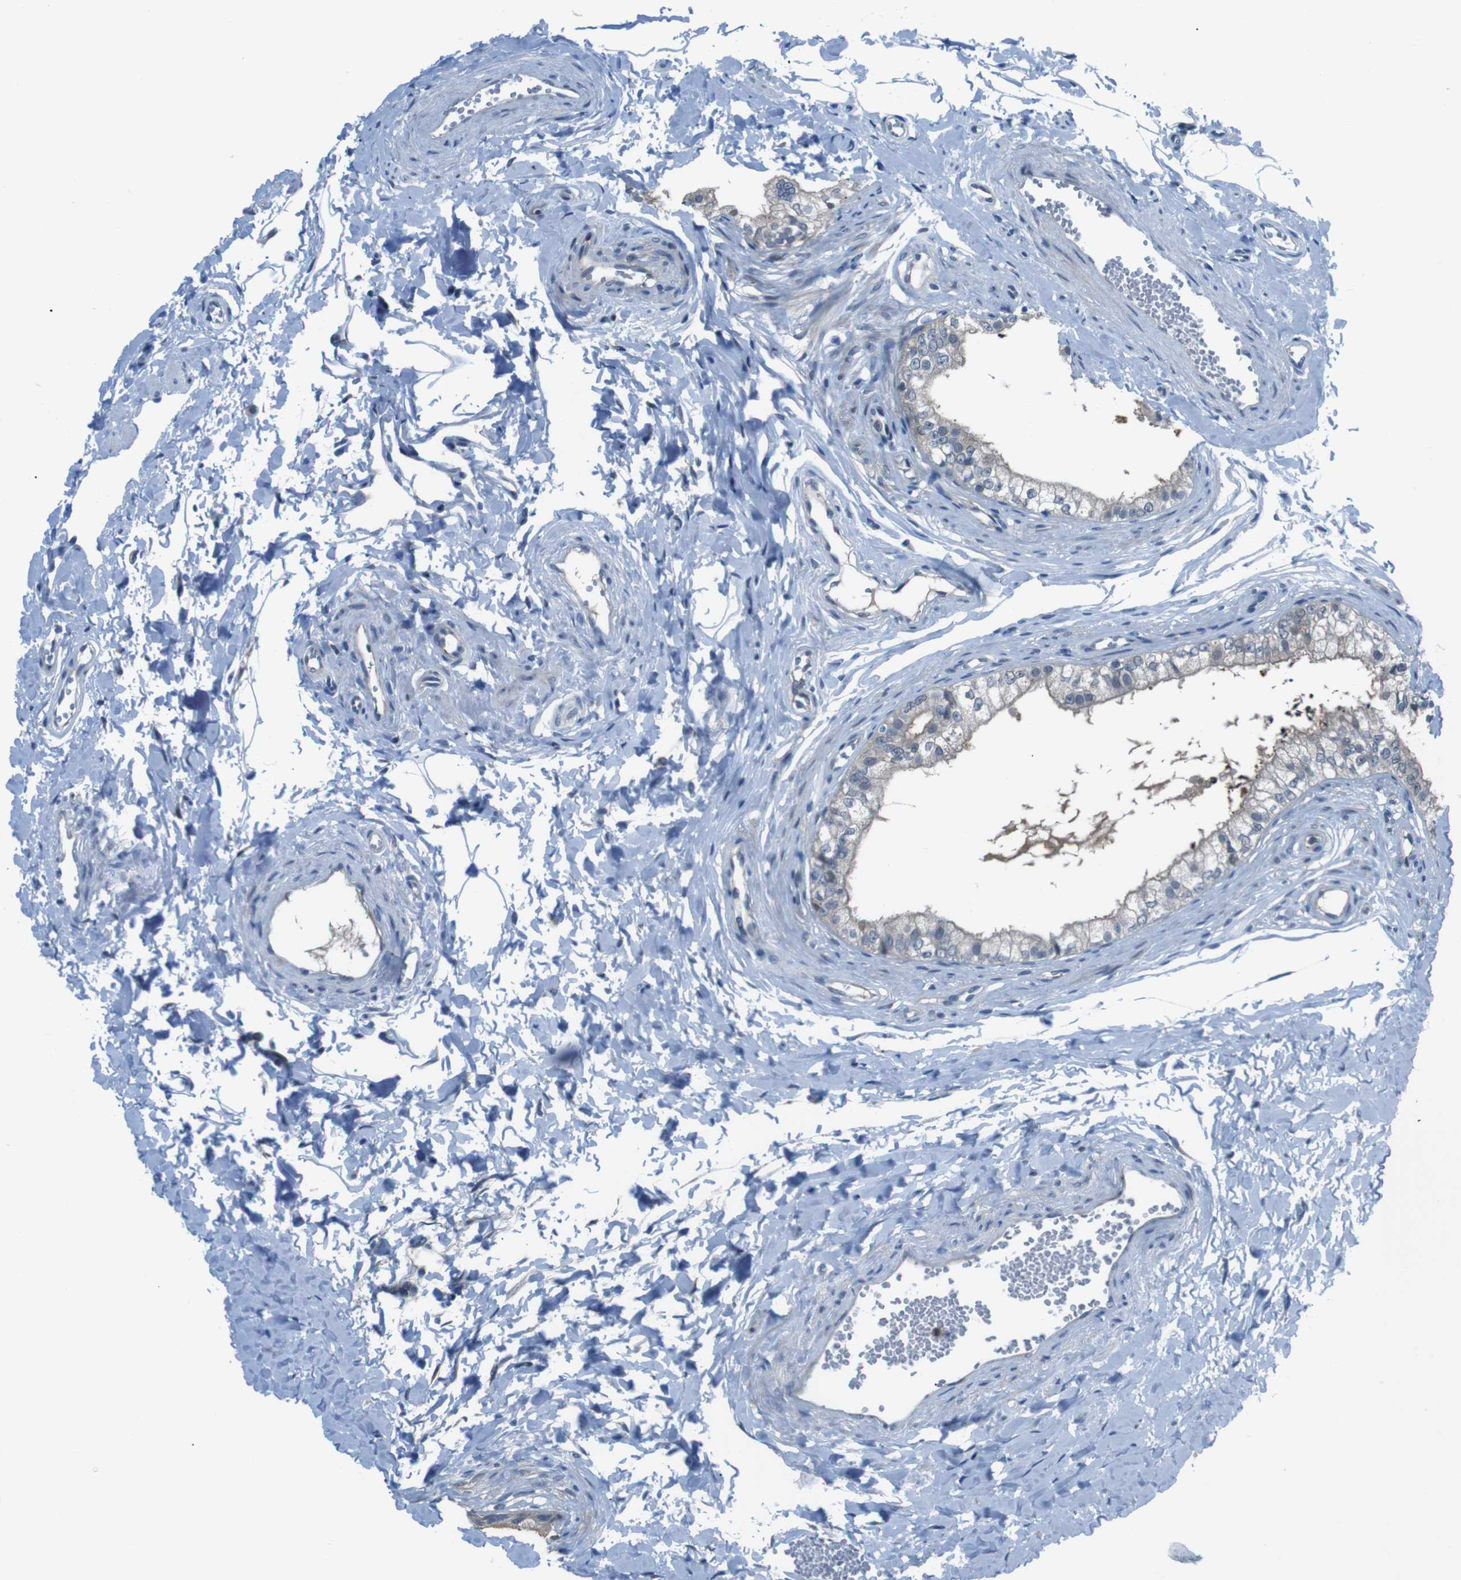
{"staining": {"intensity": "moderate", "quantity": "<25%", "location": "cytoplasmic/membranous"}, "tissue": "epididymis", "cell_type": "Glandular cells", "image_type": "normal", "snomed": [{"axis": "morphology", "description": "Normal tissue, NOS"}, {"axis": "topography", "description": "Epididymis"}], "caption": "This photomicrograph demonstrates immunohistochemistry staining of benign human epididymis, with low moderate cytoplasmic/membranous expression in approximately <25% of glandular cells.", "gene": "NANOS2", "patient": {"sex": "male", "age": 56}}